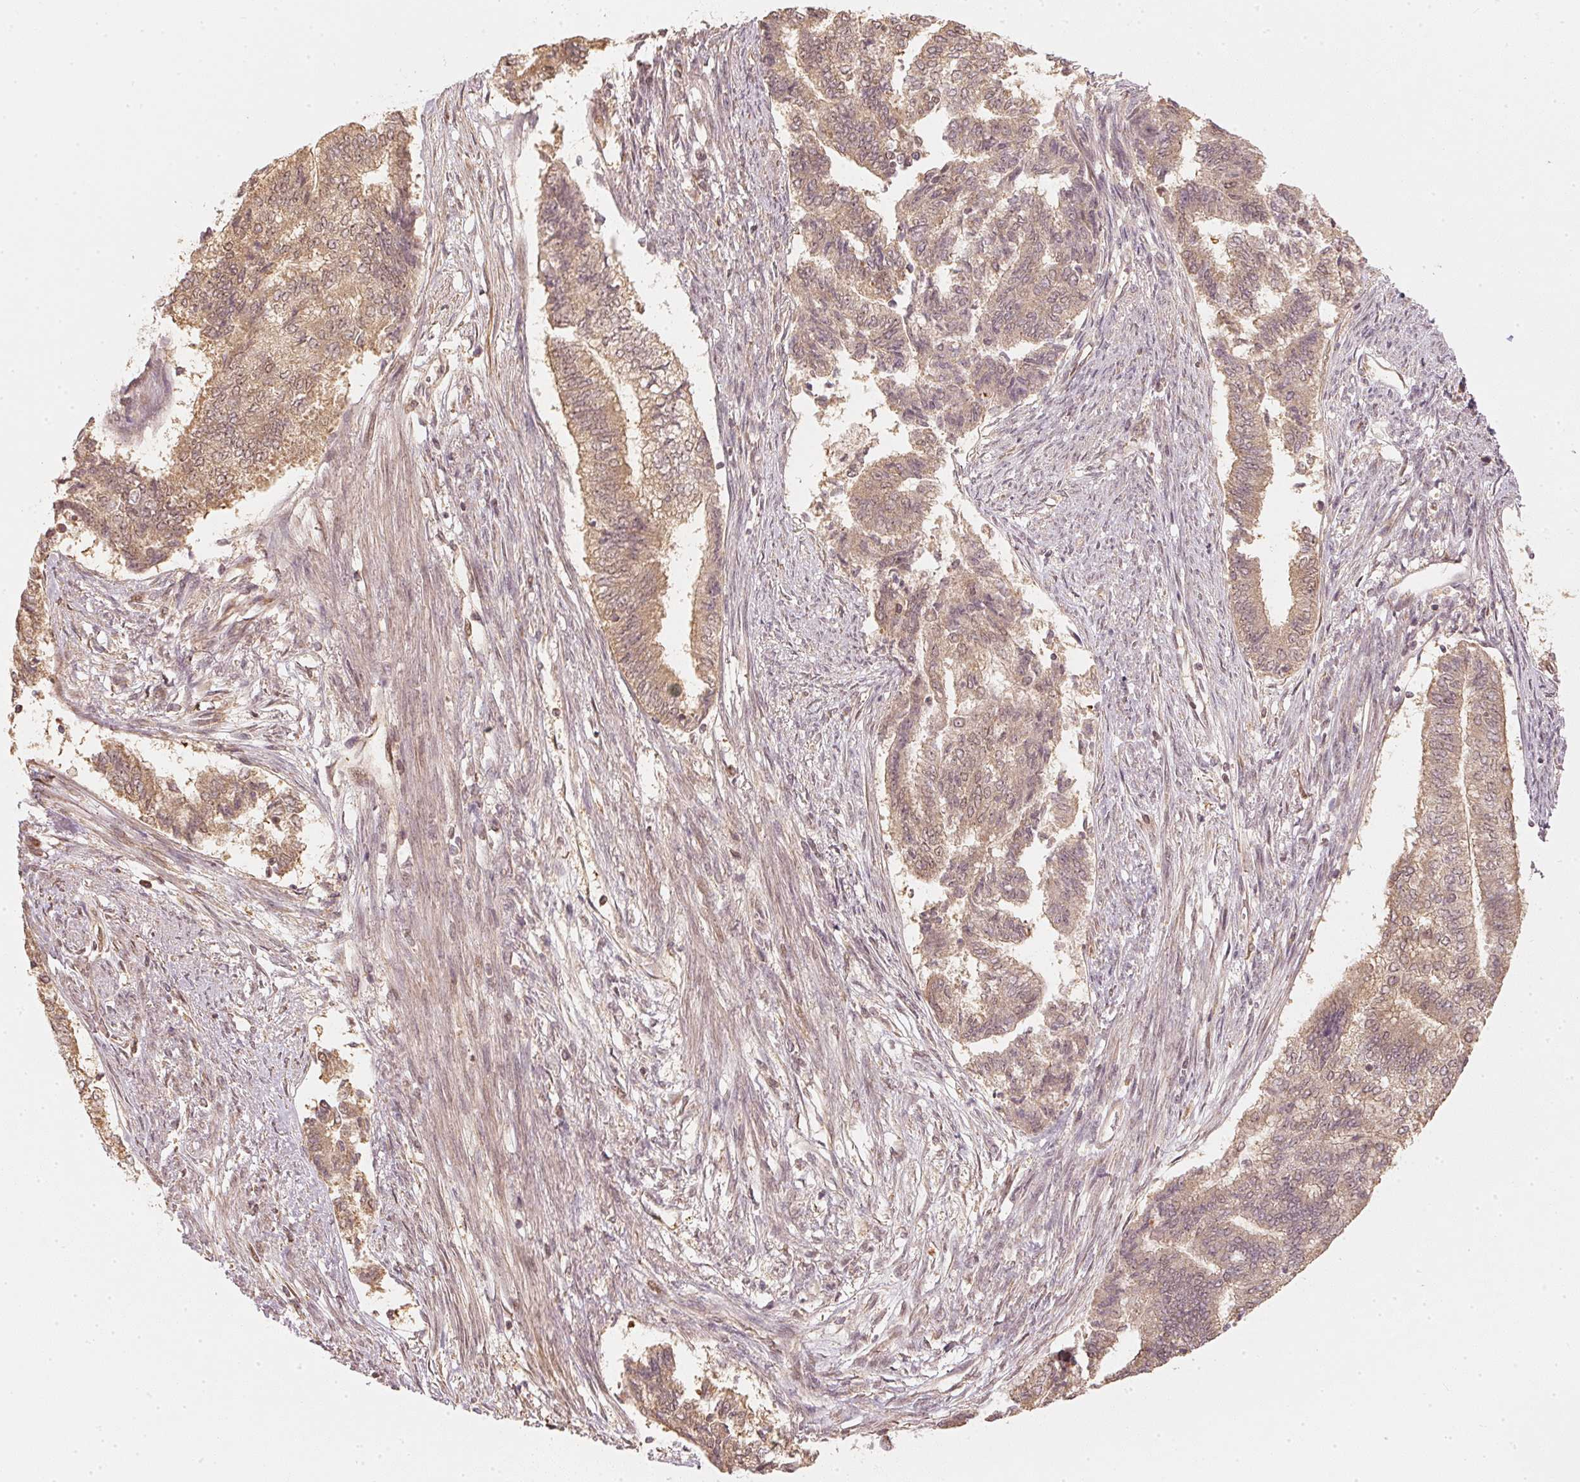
{"staining": {"intensity": "weak", "quantity": ">75%", "location": "cytoplasmic/membranous,nuclear"}, "tissue": "endometrial cancer", "cell_type": "Tumor cells", "image_type": "cancer", "snomed": [{"axis": "morphology", "description": "Adenocarcinoma, NOS"}, {"axis": "topography", "description": "Endometrium"}], "caption": "Human endometrial adenocarcinoma stained with a brown dye reveals weak cytoplasmic/membranous and nuclear positive expression in approximately >75% of tumor cells.", "gene": "UBE2L3", "patient": {"sex": "female", "age": 65}}